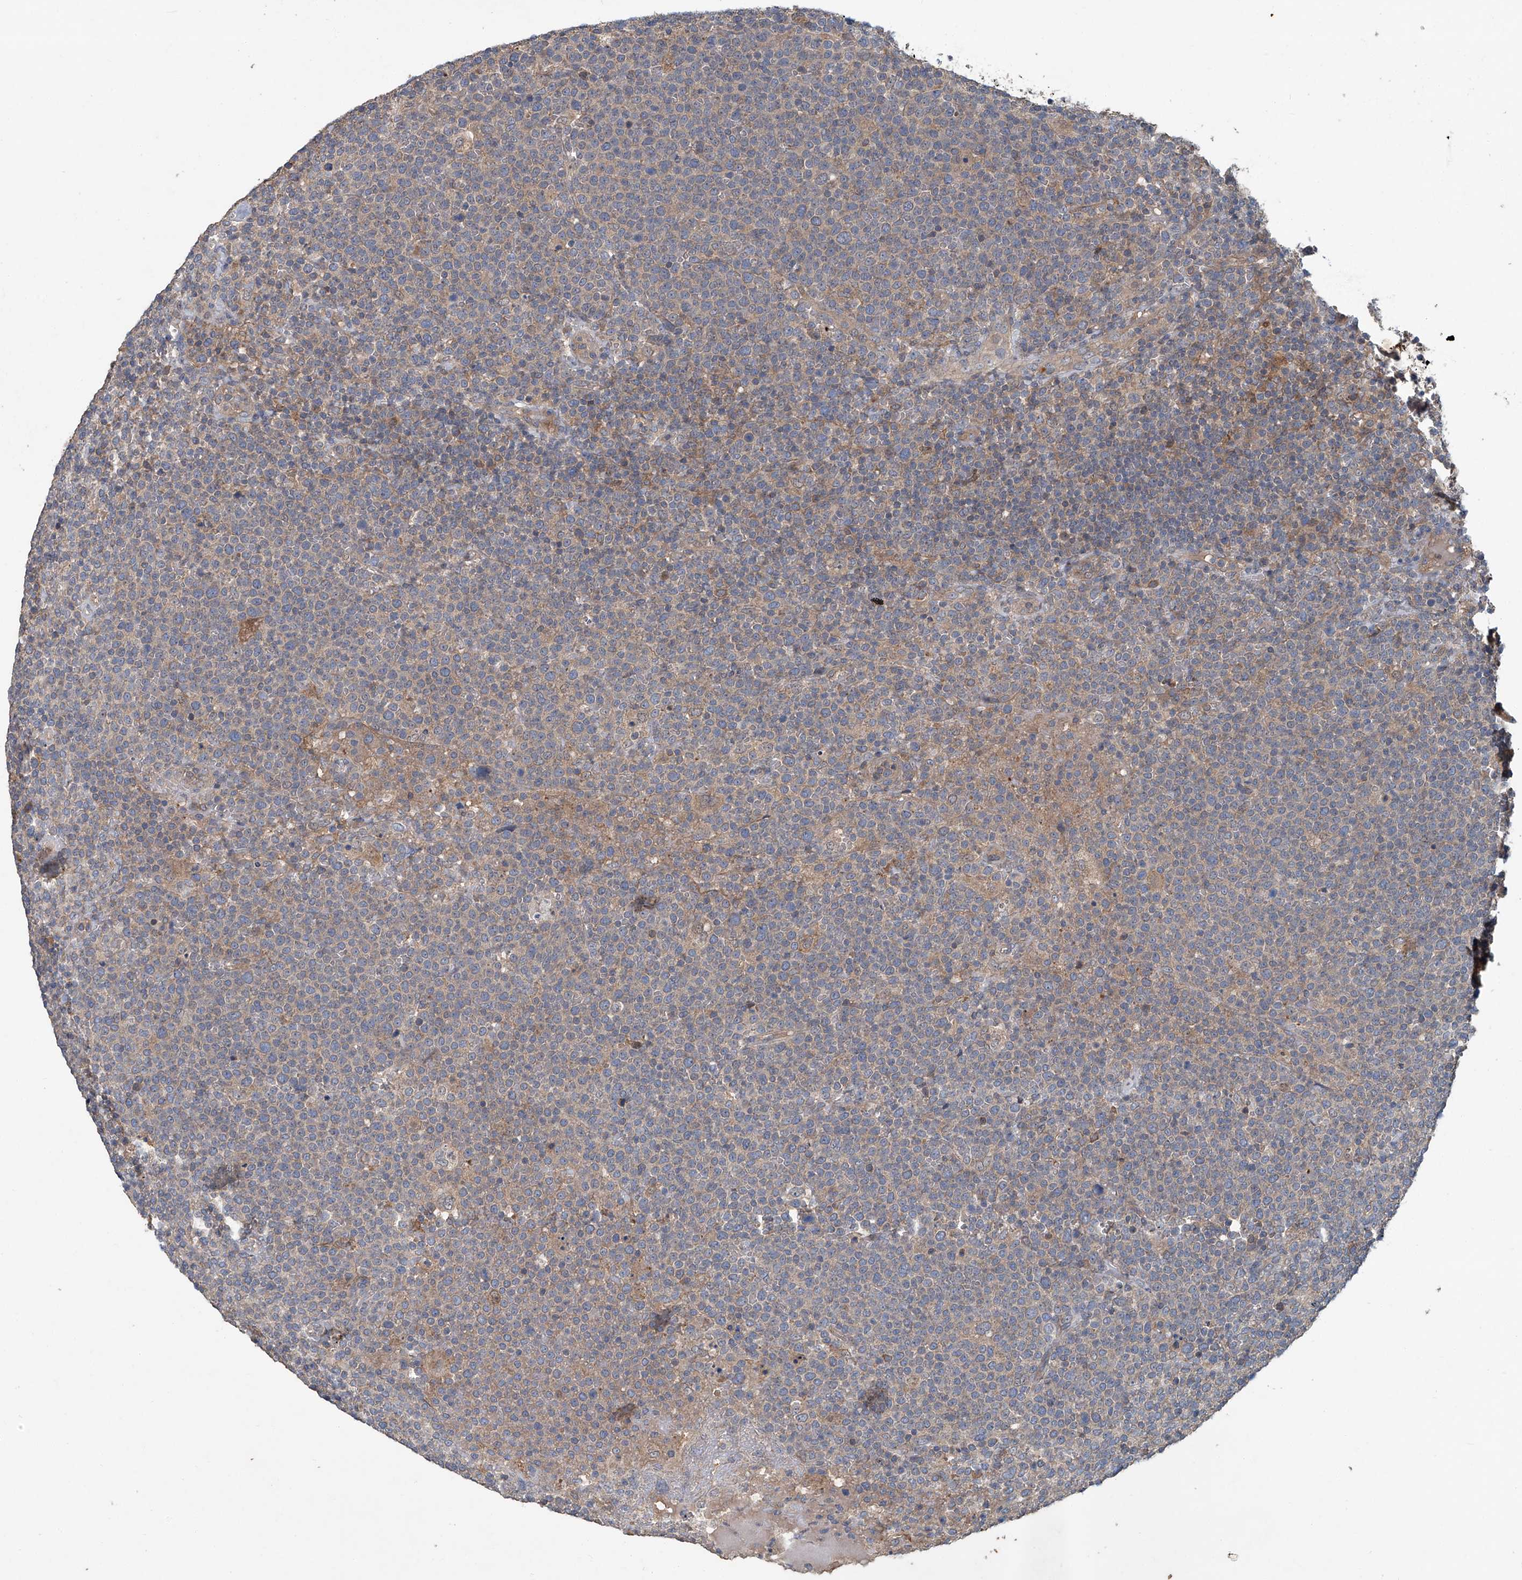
{"staining": {"intensity": "weak", "quantity": "<25%", "location": "cytoplasmic/membranous"}, "tissue": "lymphoma", "cell_type": "Tumor cells", "image_type": "cancer", "snomed": [{"axis": "morphology", "description": "Malignant lymphoma, non-Hodgkin's type, High grade"}, {"axis": "topography", "description": "Lymph node"}], "caption": "Tumor cells show no significant positivity in lymphoma.", "gene": "ANKRD34A", "patient": {"sex": "male", "age": 61}}